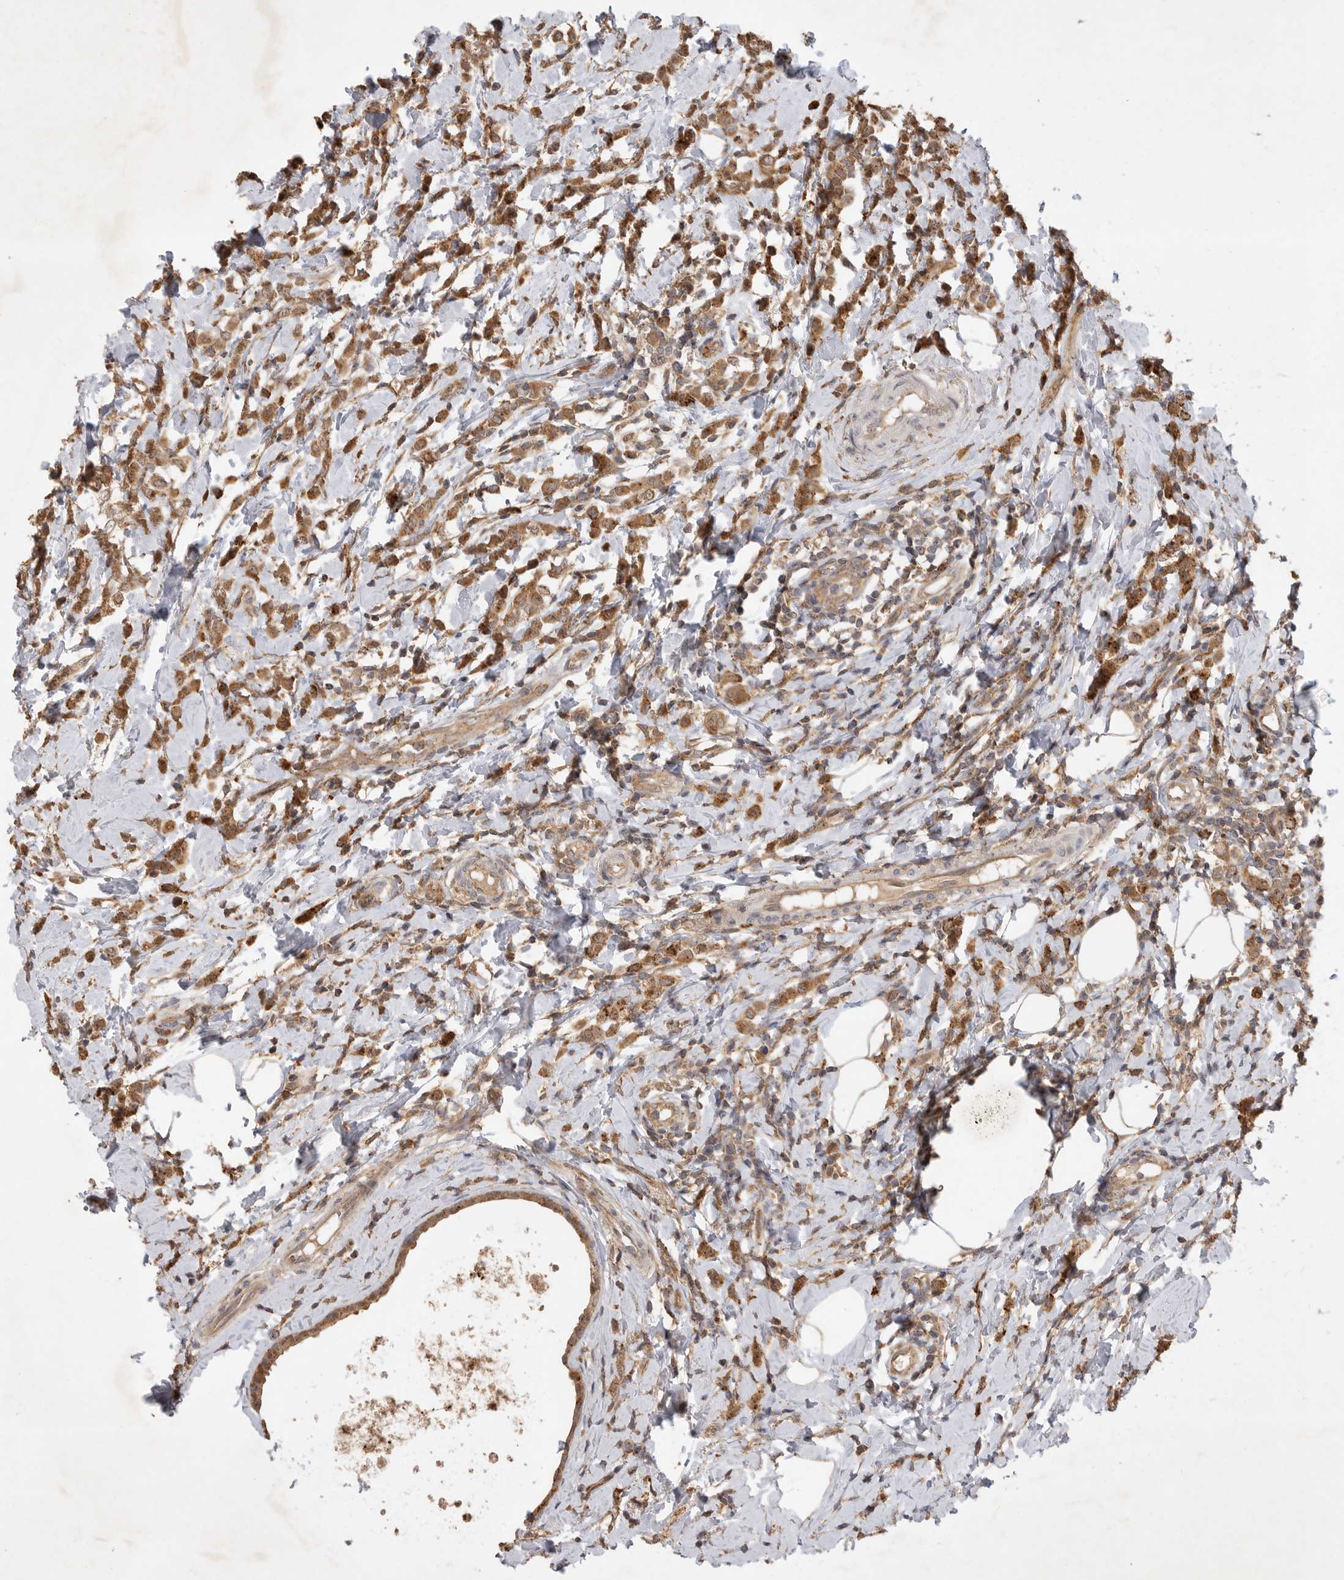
{"staining": {"intensity": "moderate", "quantity": ">75%", "location": "cytoplasmic/membranous"}, "tissue": "breast cancer", "cell_type": "Tumor cells", "image_type": "cancer", "snomed": [{"axis": "morphology", "description": "Lobular carcinoma"}, {"axis": "topography", "description": "Breast"}], "caption": "This is an image of immunohistochemistry staining of breast lobular carcinoma, which shows moderate staining in the cytoplasmic/membranous of tumor cells.", "gene": "ZNF232", "patient": {"sex": "female", "age": 47}}